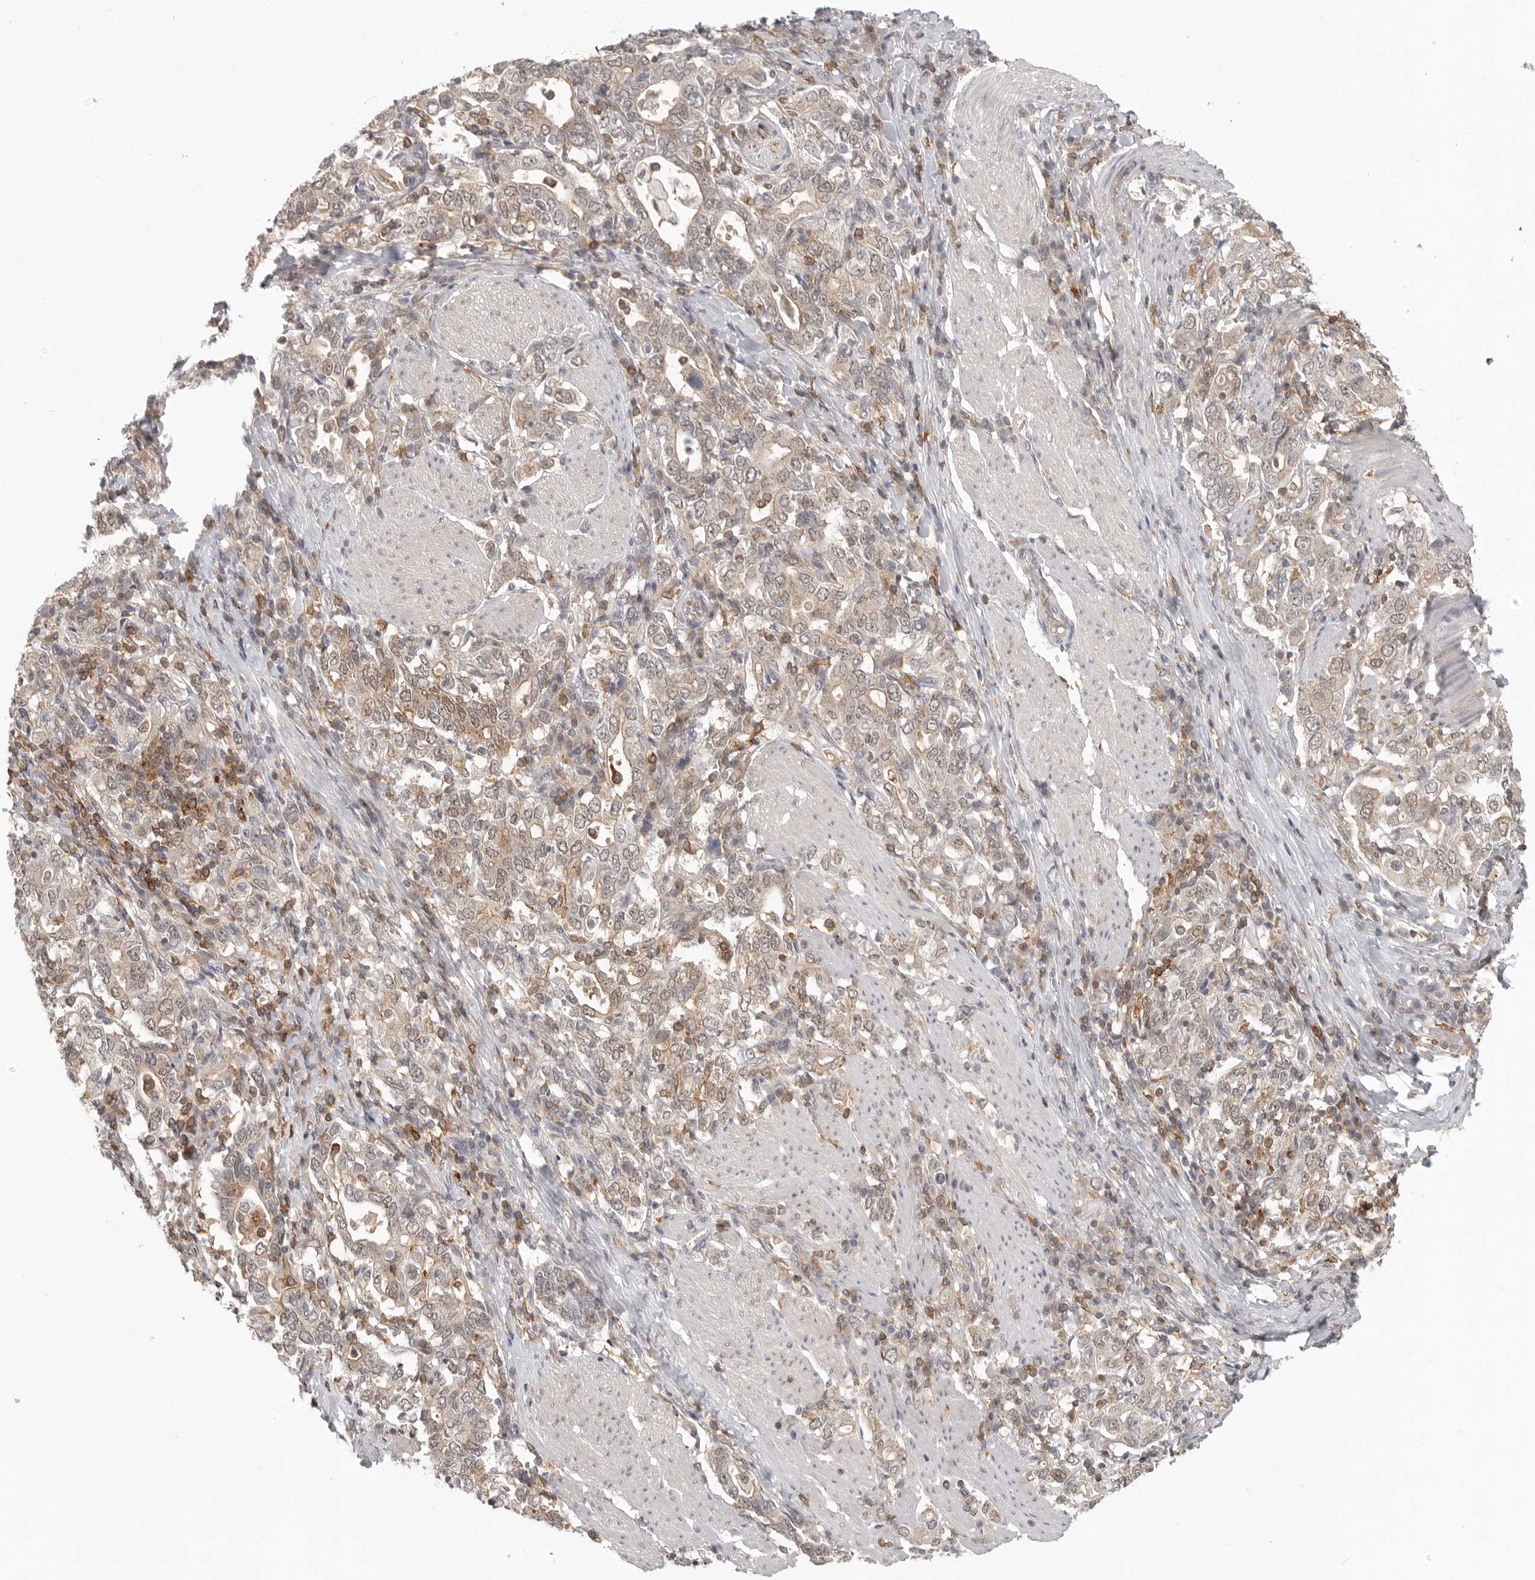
{"staining": {"intensity": "negative", "quantity": "none", "location": "none"}, "tissue": "stomach cancer", "cell_type": "Tumor cells", "image_type": "cancer", "snomed": [{"axis": "morphology", "description": "Adenocarcinoma, NOS"}, {"axis": "topography", "description": "Stomach, upper"}], "caption": "Stomach cancer (adenocarcinoma) was stained to show a protein in brown. There is no significant staining in tumor cells.", "gene": "DBNL", "patient": {"sex": "male", "age": 62}}